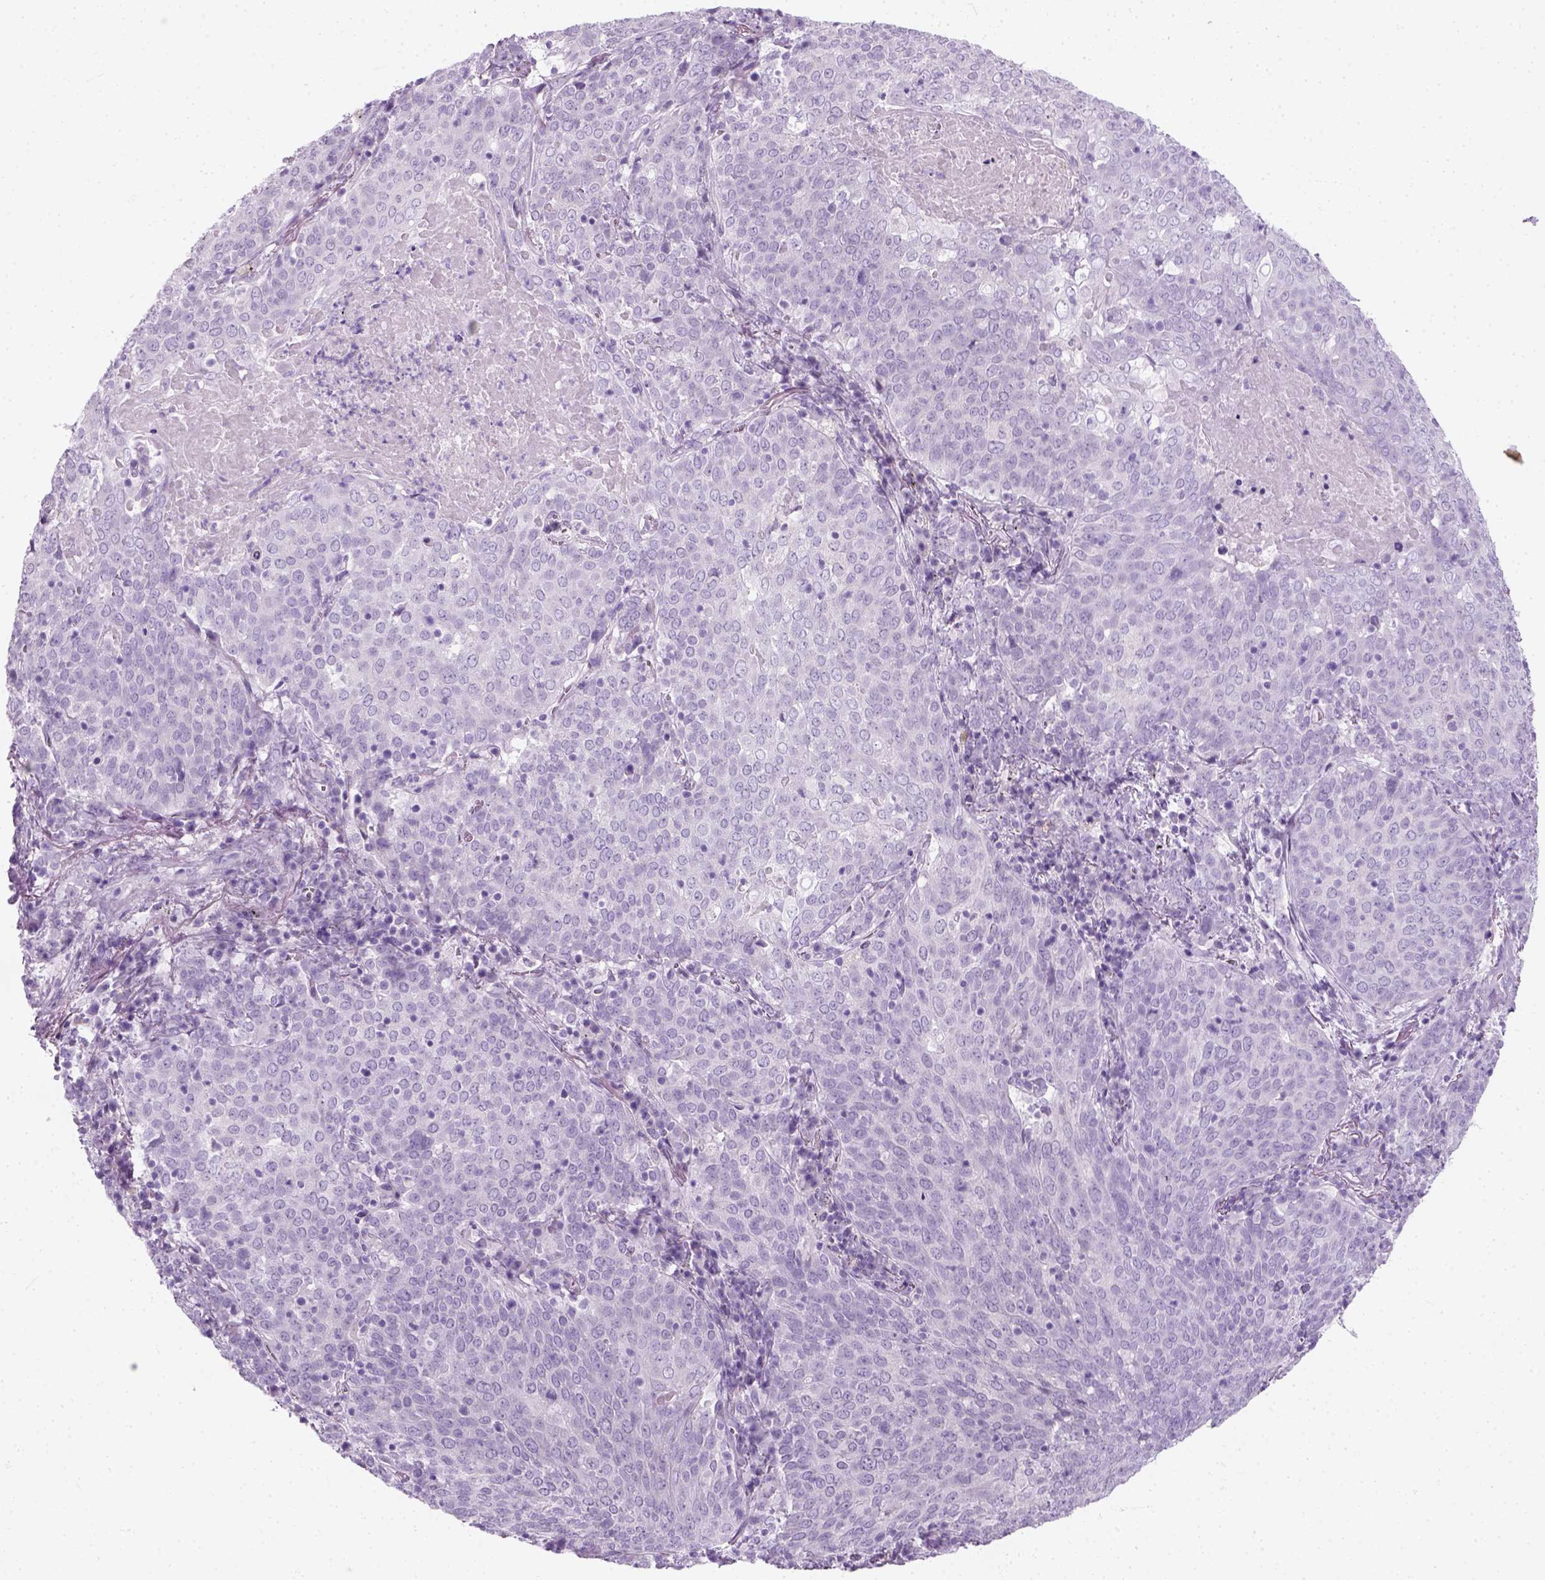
{"staining": {"intensity": "negative", "quantity": "none", "location": "none"}, "tissue": "lung cancer", "cell_type": "Tumor cells", "image_type": "cancer", "snomed": [{"axis": "morphology", "description": "Squamous cell carcinoma, NOS"}, {"axis": "topography", "description": "Lung"}], "caption": "IHC of human lung cancer displays no positivity in tumor cells.", "gene": "SLC12A5", "patient": {"sex": "male", "age": 82}}